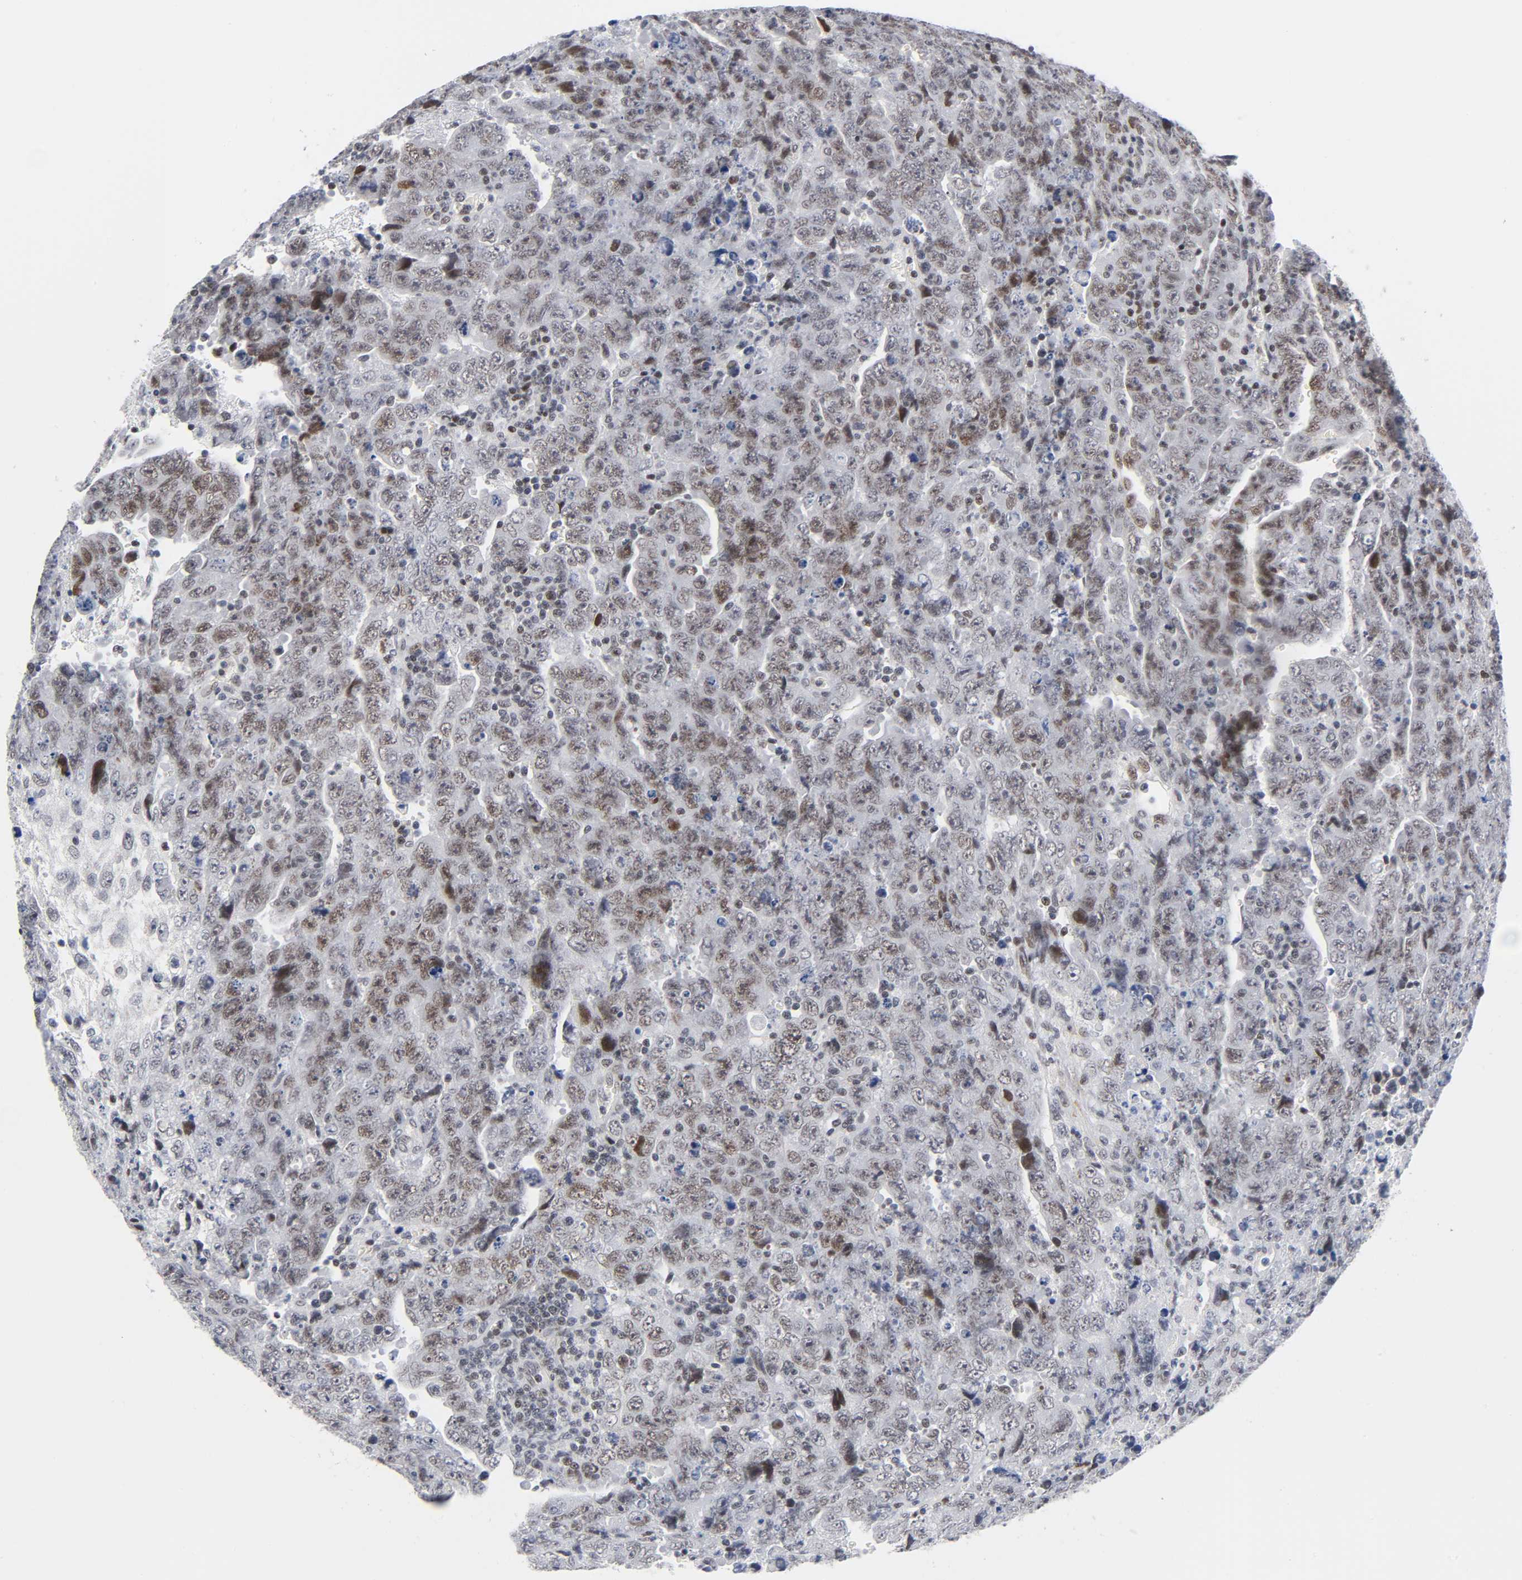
{"staining": {"intensity": "weak", "quantity": ">75%", "location": "nuclear"}, "tissue": "testis cancer", "cell_type": "Tumor cells", "image_type": "cancer", "snomed": [{"axis": "morphology", "description": "Carcinoma, Embryonal, NOS"}, {"axis": "topography", "description": "Testis"}], "caption": "A histopathology image of testis cancer stained for a protein reveals weak nuclear brown staining in tumor cells.", "gene": "DIDO1", "patient": {"sex": "male", "age": 28}}